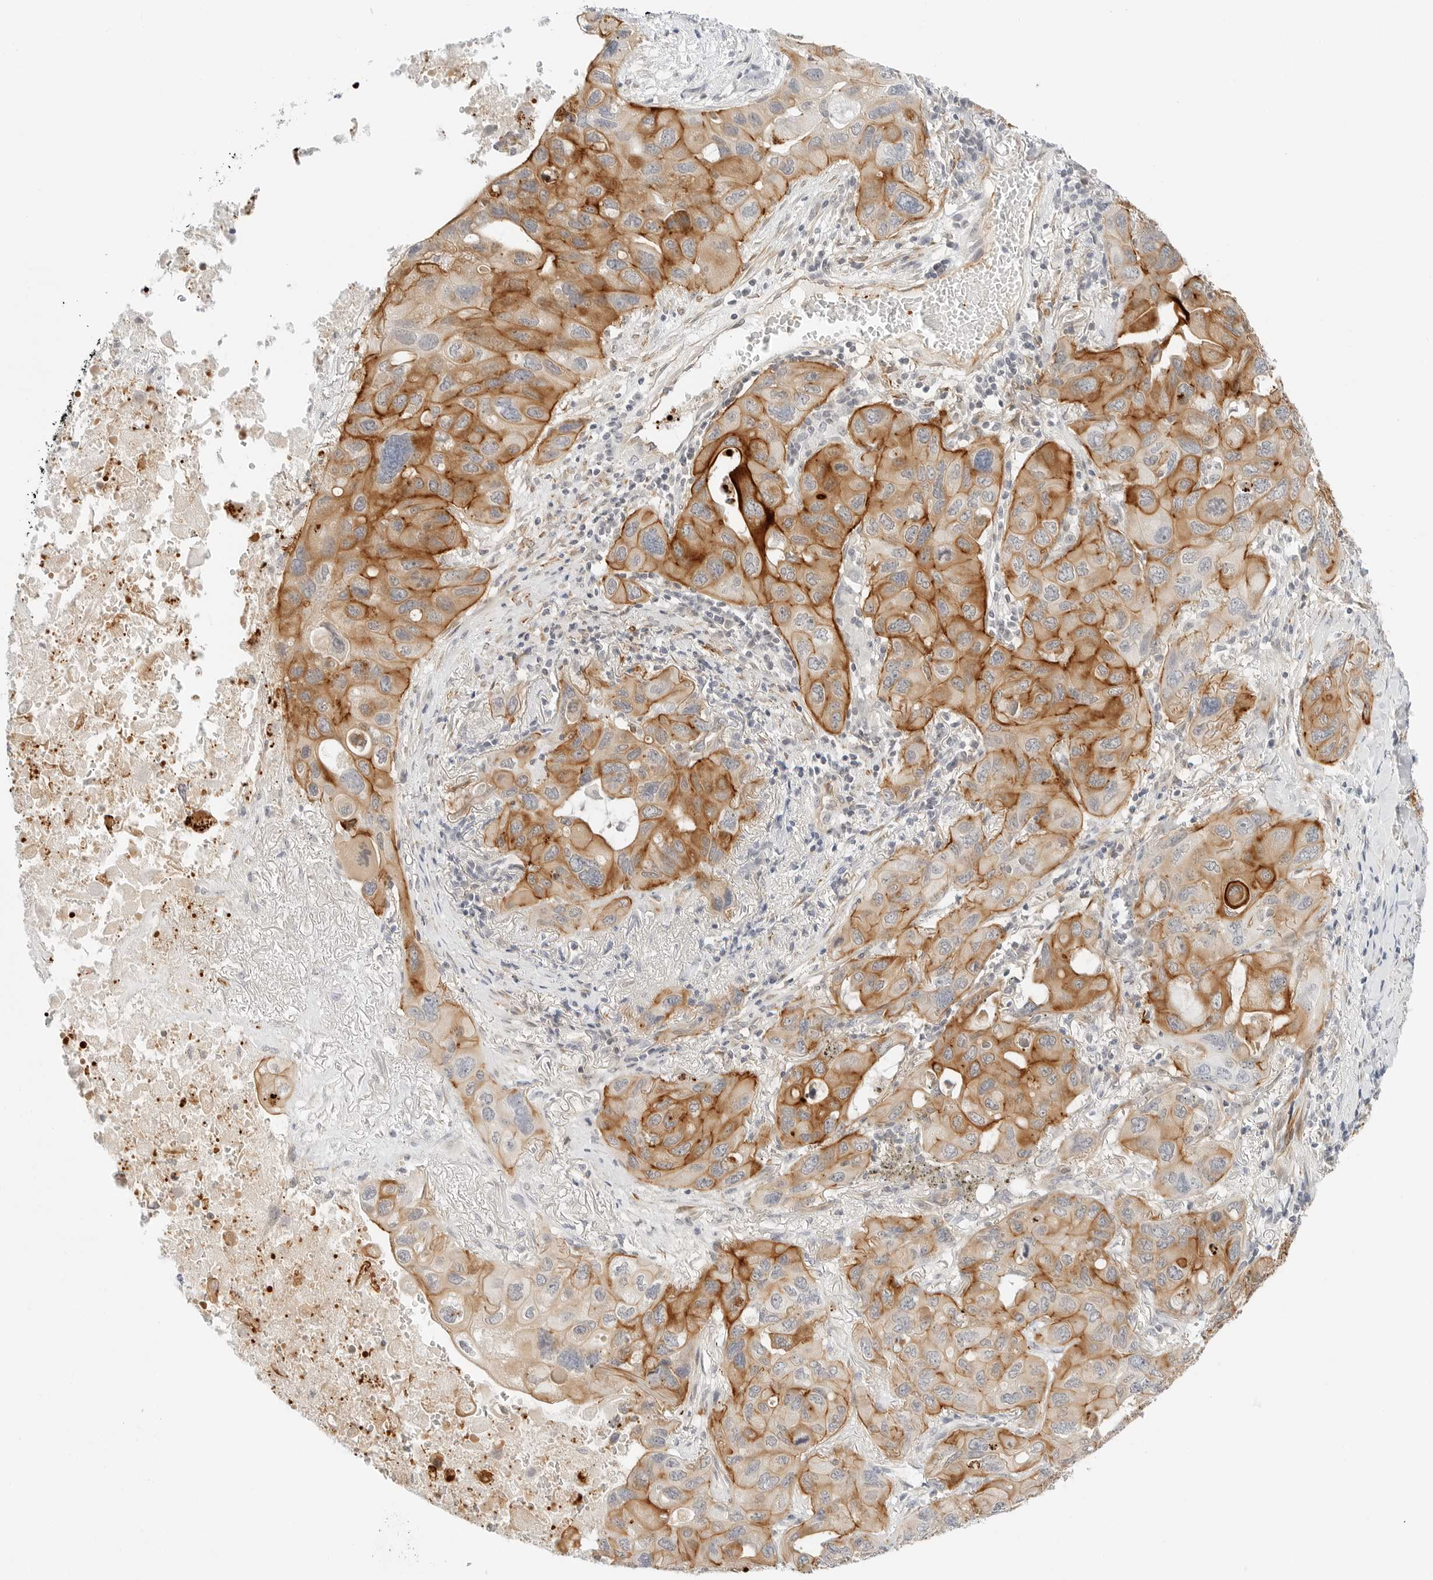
{"staining": {"intensity": "strong", "quantity": ">75%", "location": "cytoplasmic/membranous"}, "tissue": "lung cancer", "cell_type": "Tumor cells", "image_type": "cancer", "snomed": [{"axis": "morphology", "description": "Squamous cell carcinoma, NOS"}, {"axis": "topography", "description": "Lung"}], "caption": "Brown immunohistochemical staining in human lung cancer shows strong cytoplasmic/membranous expression in about >75% of tumor cells.", "gene": "IQCC", "patient": {"sex": "female", "age": 73}}